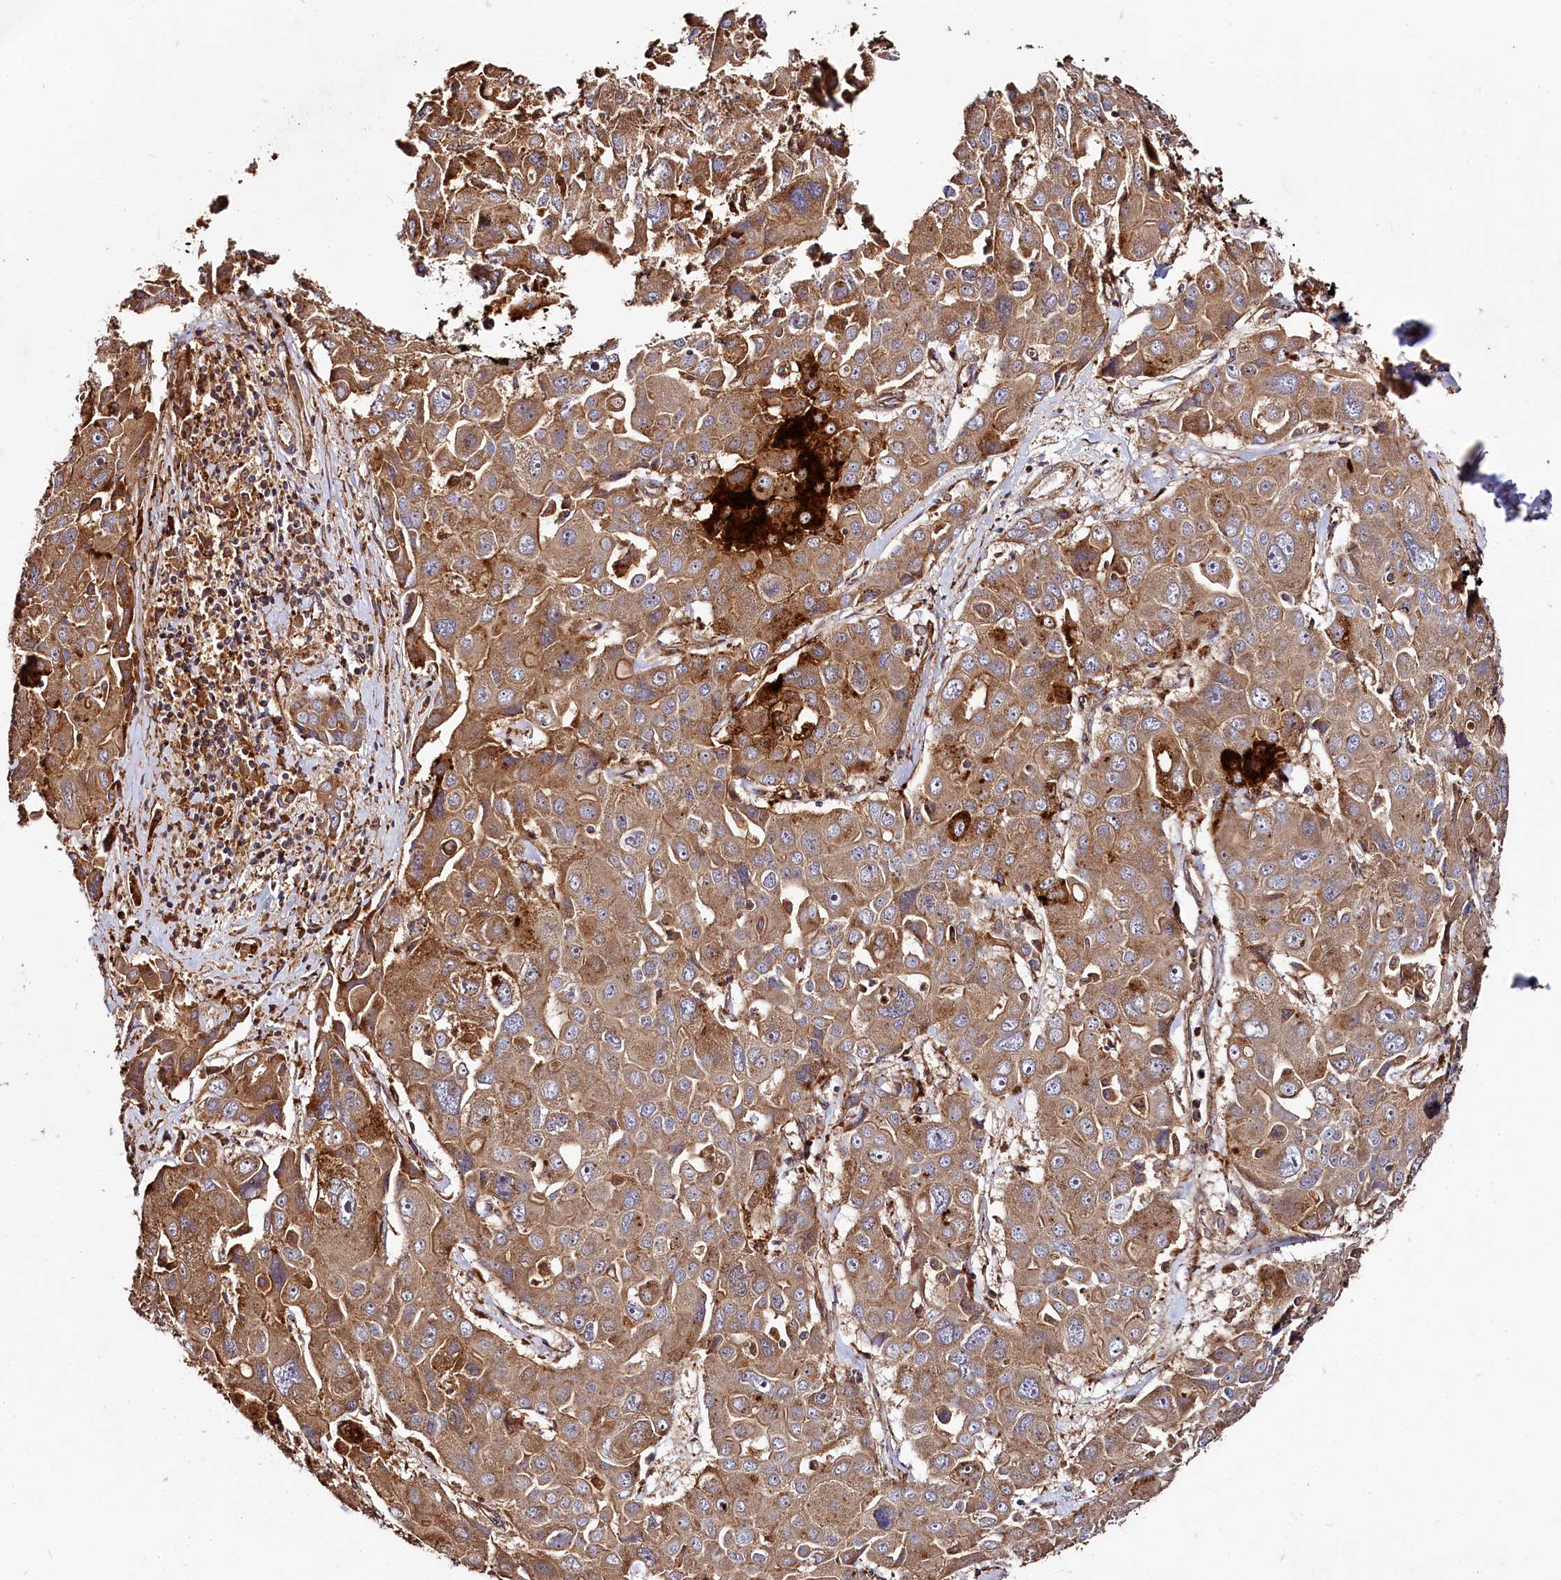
{"staining": {"intensity": "moderate", "quantity": ">75%", "location": "cytoplasmic/membranous"}, "tissue": "liver cancer", "cell_type": "Tumor cells", "image_type": "cancer", "snomed": [{"axis": "morphology", "description": "Cholangiocarcinoma"}, {"axis": "topography", "description": "Liver"}], "caption": "Moderate cytoplasmic/membranous expression for a protein is appreciated in about >75% of tumor cells of liver cancer using immunohistochemistry.", "gene": "WDR73", "patient": {"sex": "male", "age": 67}}